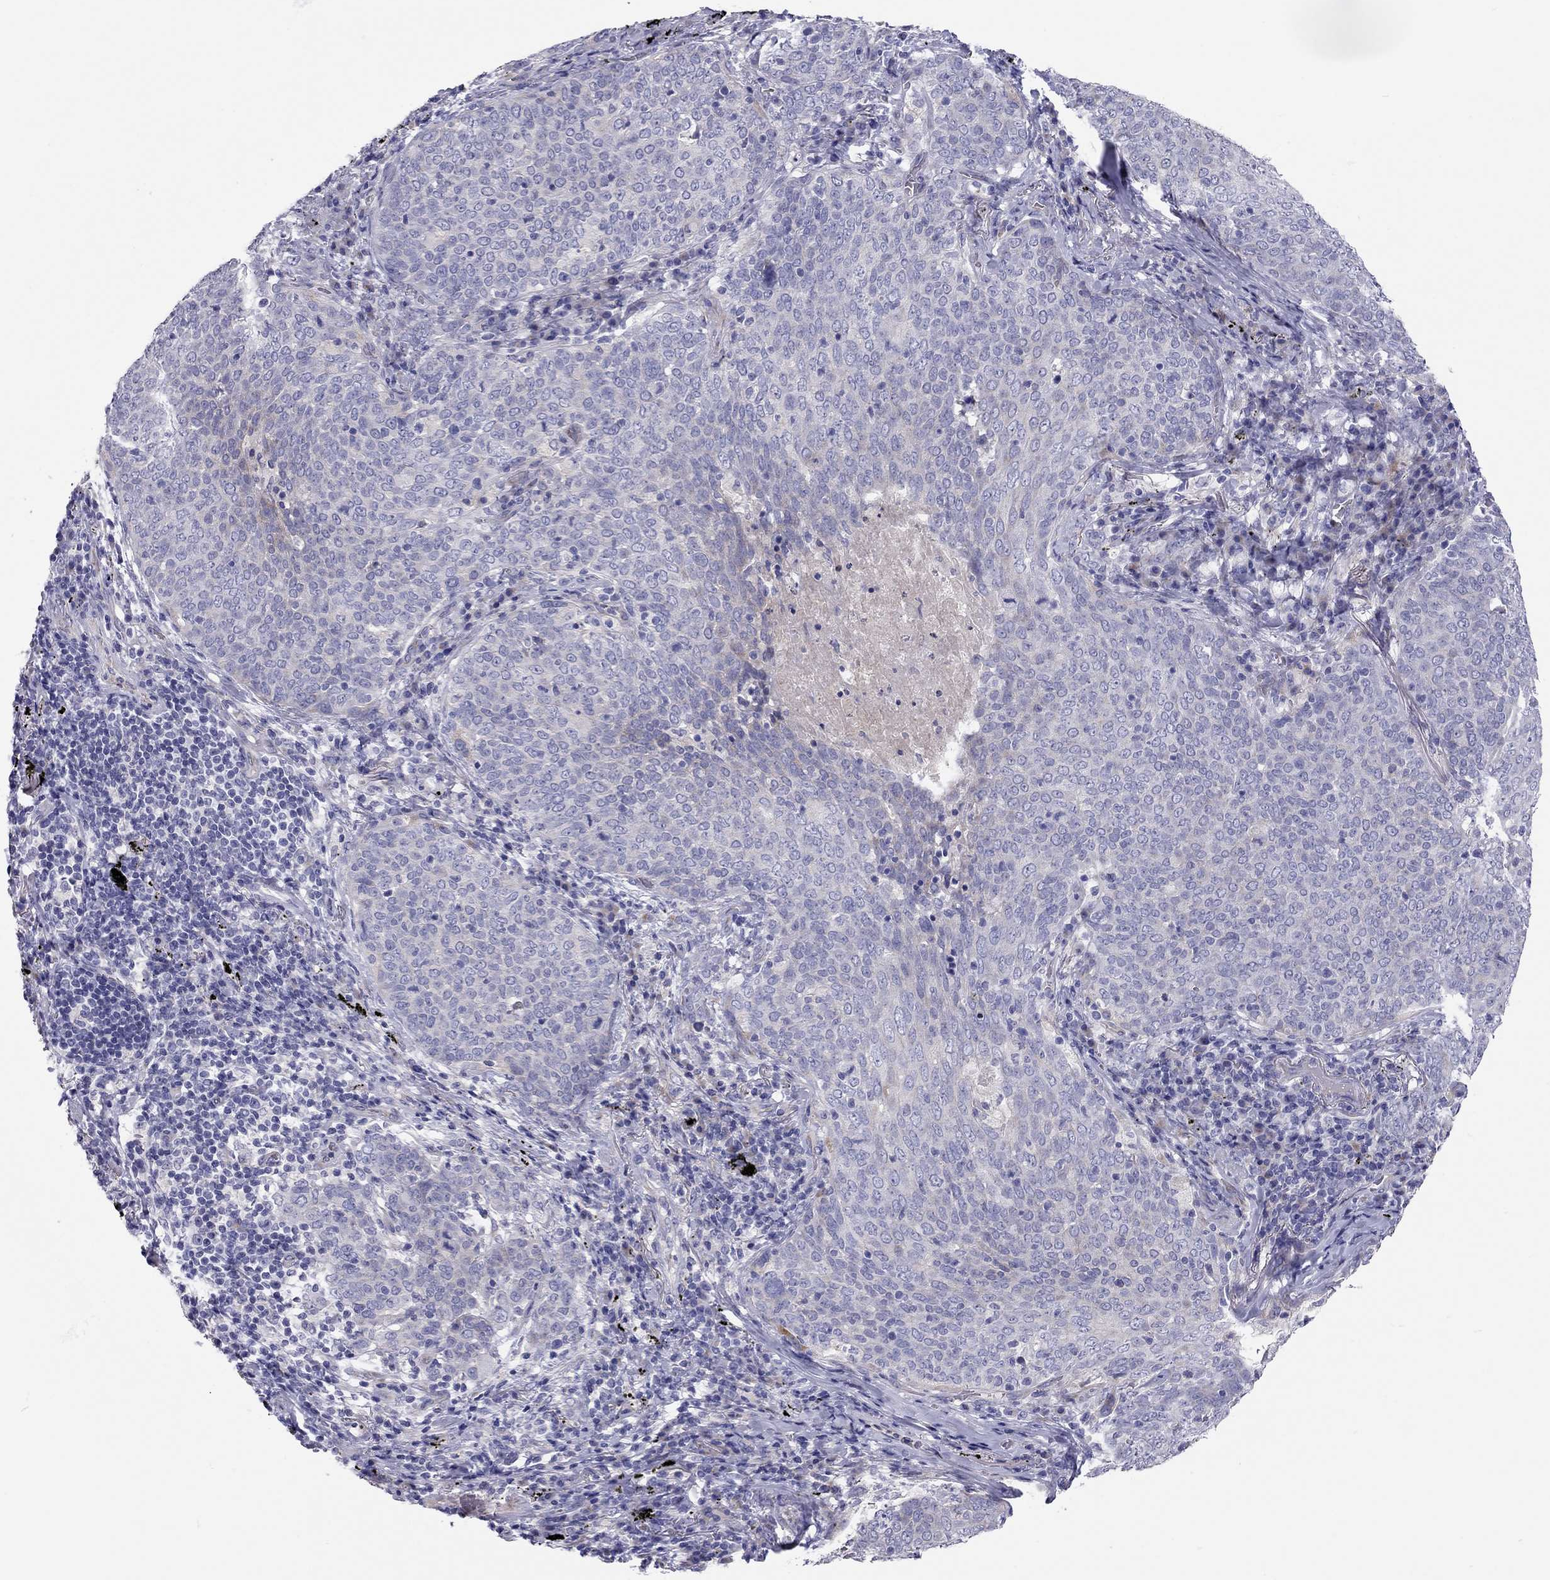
{"staining": {"intensity": "negative", "quantity": "none", "location": "none"}, "tissue": "lung cancer", "cell_type": "Tumor cells", "image_type": "cancer", "snomed": [{"axis": "morphology", "description": "Squamous cell carcinoma, NOS"}, {"axis": "topography", "description": "Lung"}], "caption": "Immunohistochemical staining of squamous cell carcinoma (lung) displays no significant staining in tumor cells.", "gene": "SCARB1", "patient": {"sex": "male", "age": 82}}